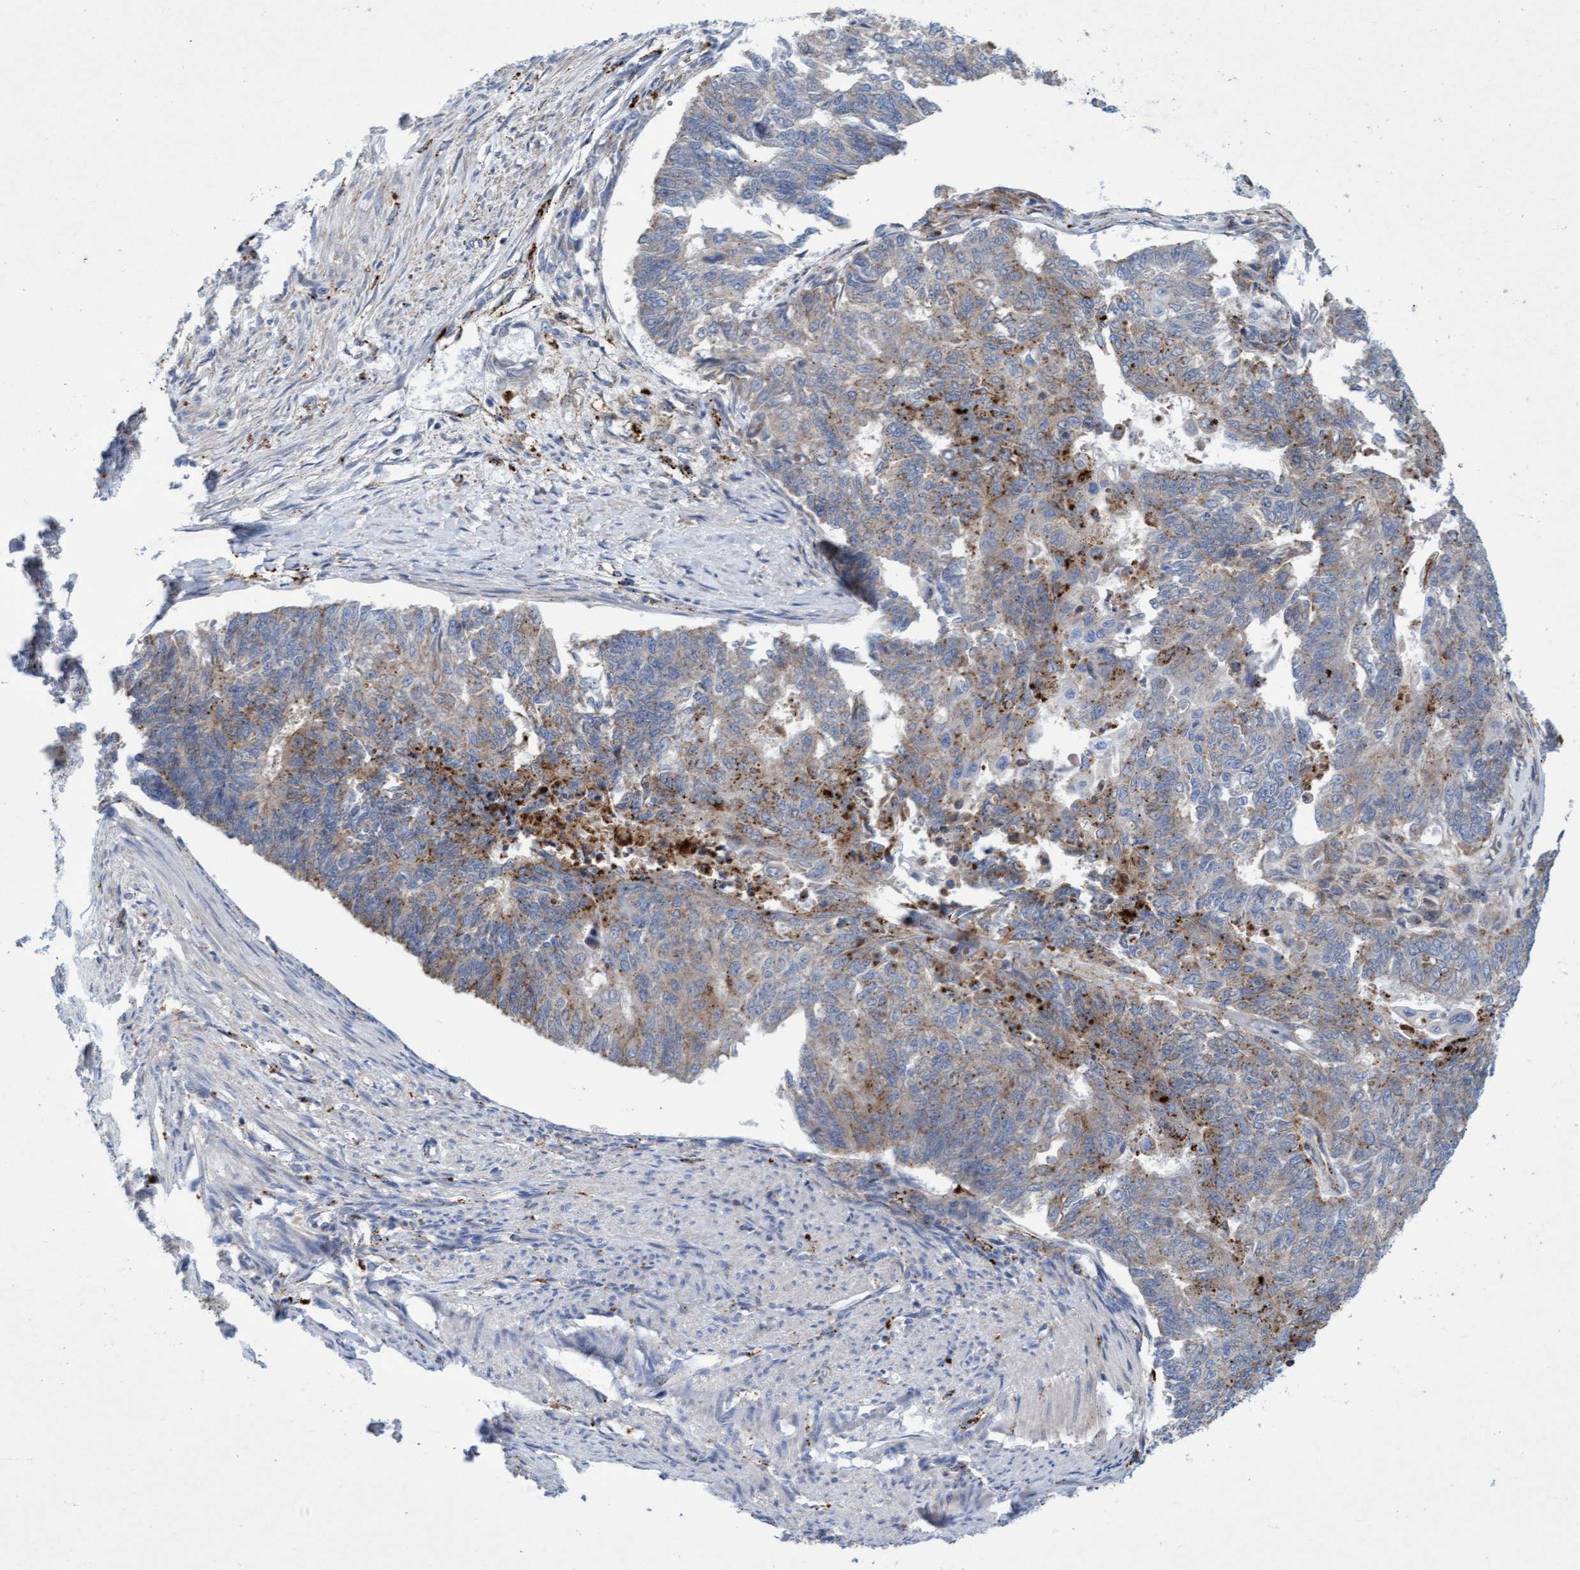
{"staining": {"intensity": "moderate", "quantity": "<25%", "location": "cytoplasmic/membranous"}, "tissue": "endometrial cancer", "cell_type": "Tumor cells", "image_type": "cancer", "snomed": [{"axis": "morphology", "description": "Adenocarcinoma, NOS"}, {"axis": "topography", "description": "Endometrium"}], "caption": "Adenocarcinoma (endometrial) was stained to show a protein in brown. There is low levels of moderate cytoplasmic/membranous expression in about <25% of tumor cells. Using DAB (3,3'-diaminobenzidine) (brown) and hematoxylin (blue) stains, captured at high magnification using brightfield microscopy.", "gene": "SGSH", "patient": {"sex": "female", "age": 32}}